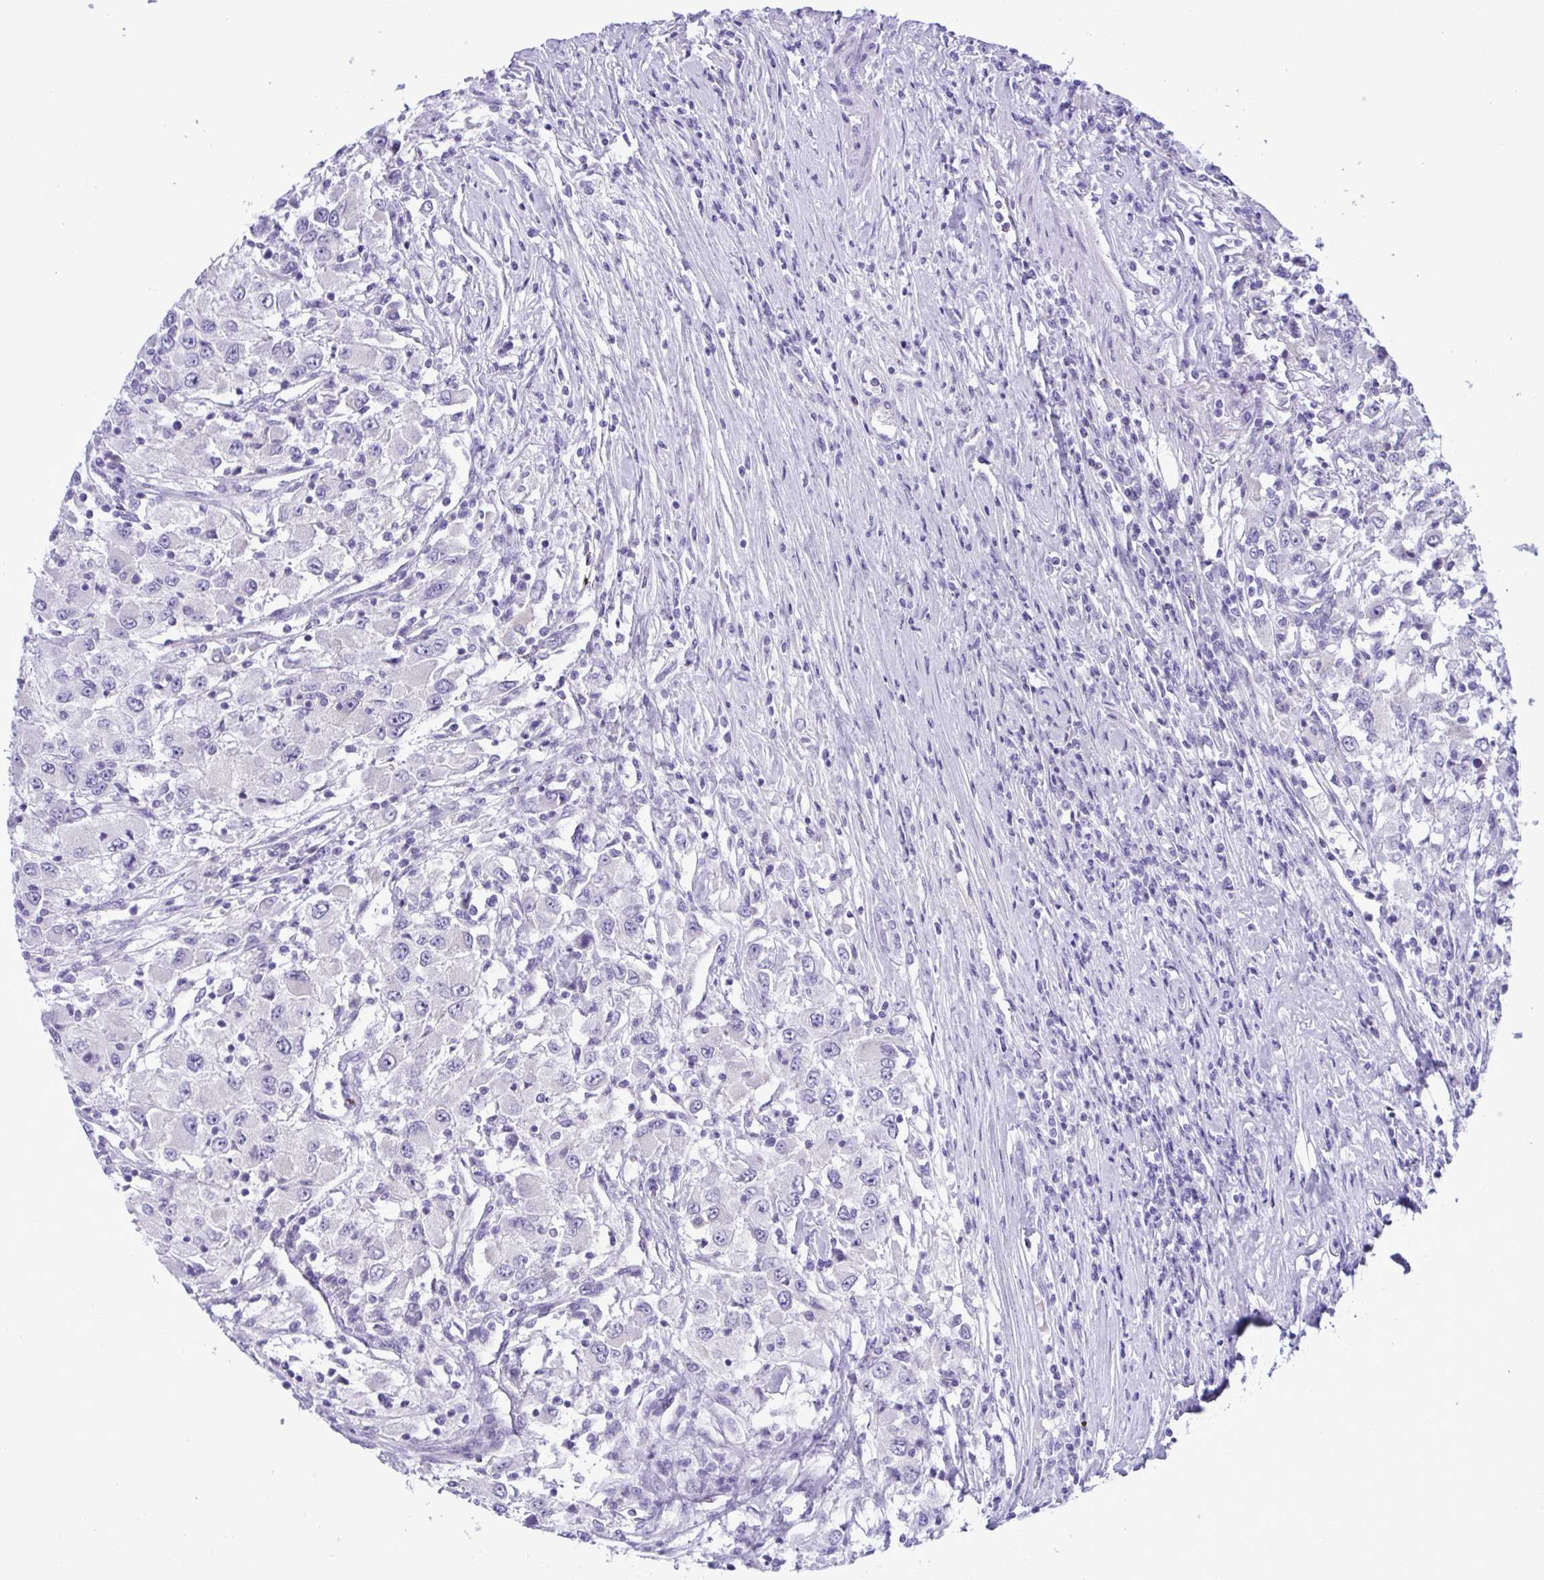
{"staining": {"intensity": "negative", "quantity": "none", "location": "none"}, "tissue": "renal cancer", "cell_type": "Tumor cells", "image_type": "cancer", "snomed": [{"axis": "morphology", "description": "Adenocarcinoma, NOS"}, {"axis": "topography", "description": "Kidney"}], "caption": "High power microscopy image of an immunohistochemistry (IHC) histopathology image of renal cancer (adenocarcinoma), revealing no significant expression in tumor cells.", "gene": "SREBF1", "patient": {"sex": "female", "age": 67}}